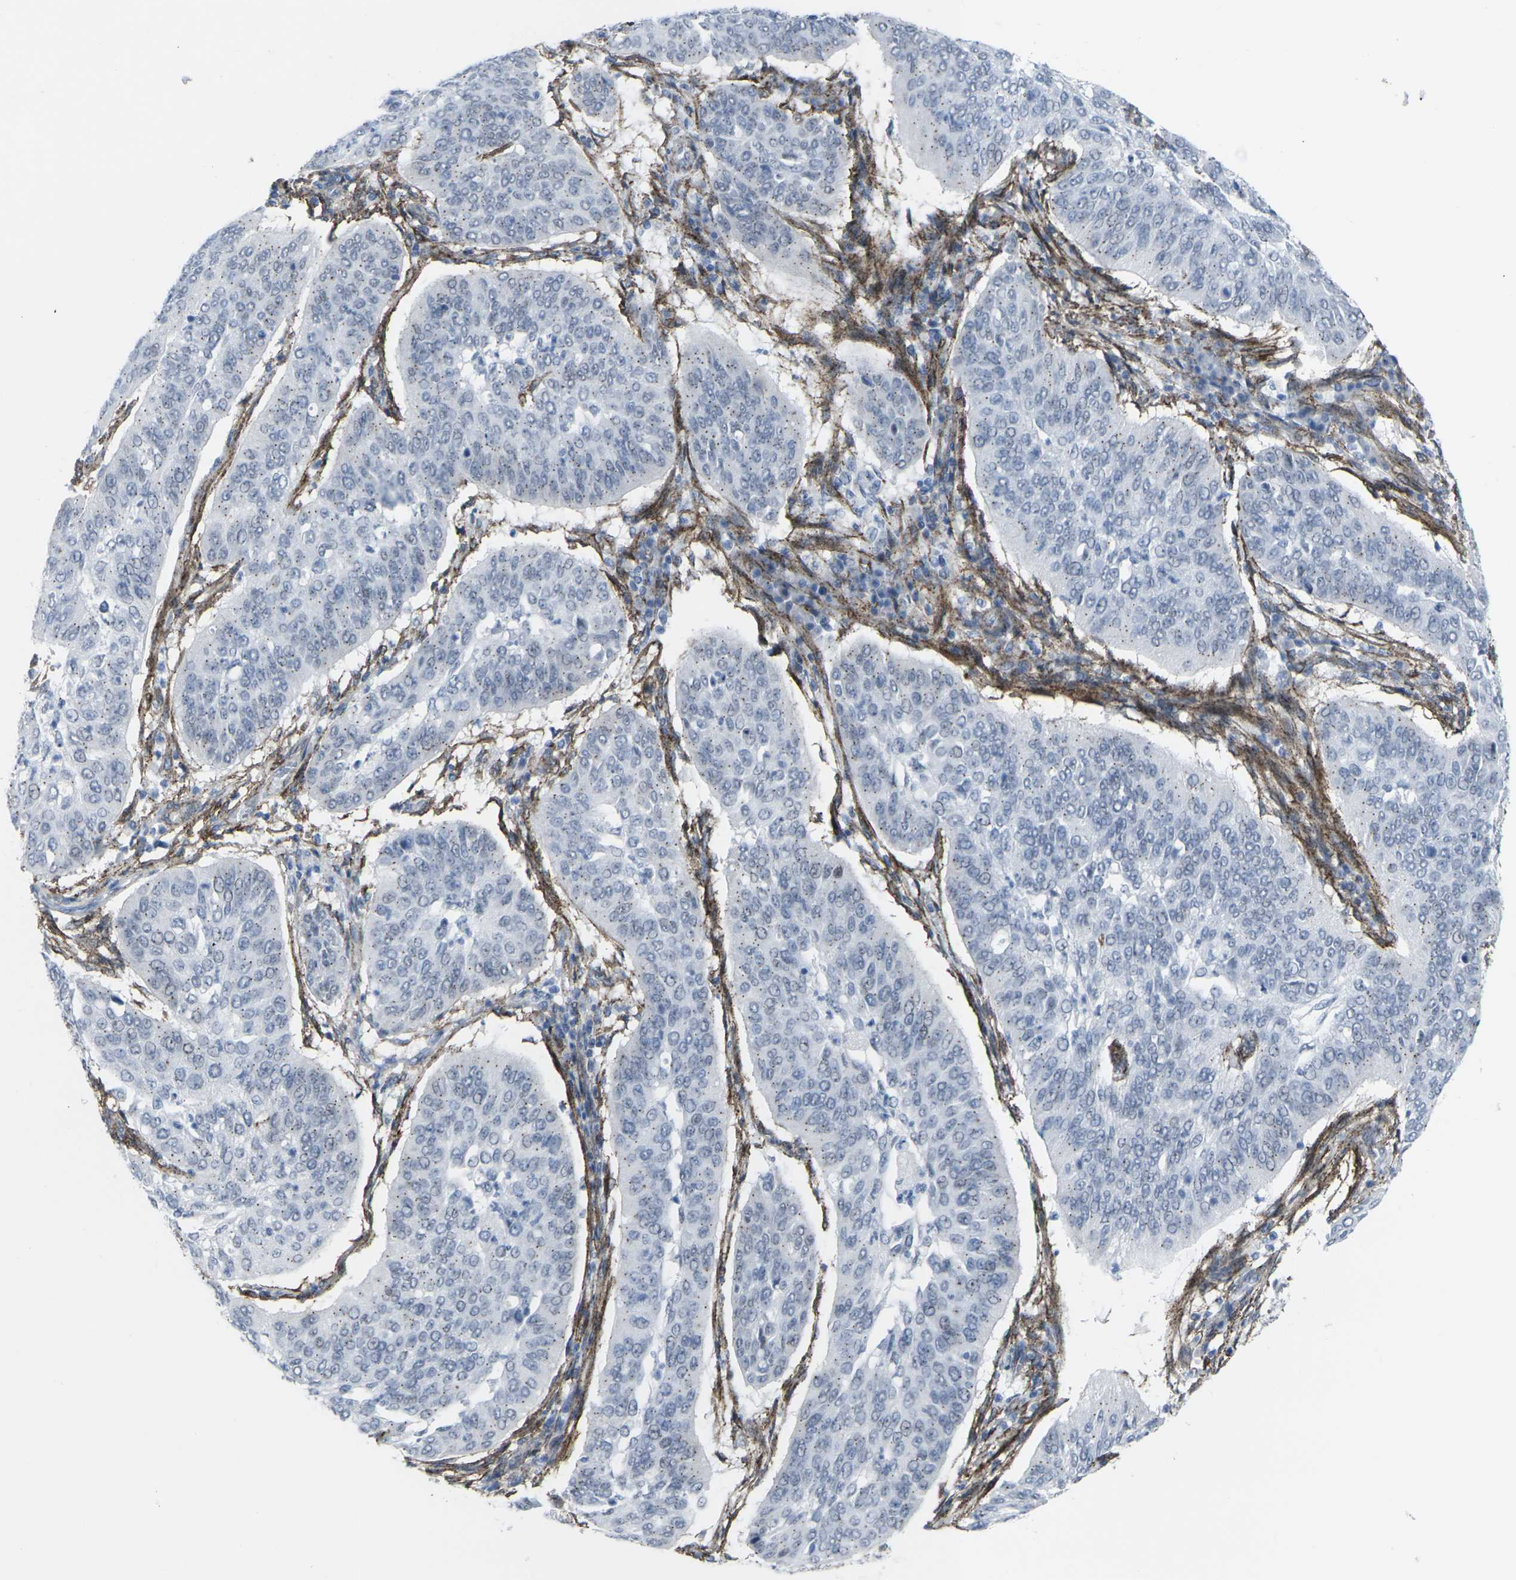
{"staining": {"intensity": "negative", "quantity": "none", "location": "none"}, "tissue": "cervical cancer", "cell_type": "Tumor cells", "image_type": "cancer", "snomed": [{"axis": "morphology", "description": "Normal tissue, NOS"}, {"axis": "morphology", "description": "Squamous cell carcinoma, NOS"}, {"axis": "topography", "description": "Cervix"}], "caption": "DAB immunohistochemical staining of cervical squamous cell carcinoma reveals no significant positivity in tumor cells.", "gene": "CDH11", "patient": {"sex": "female", "age": 39}}